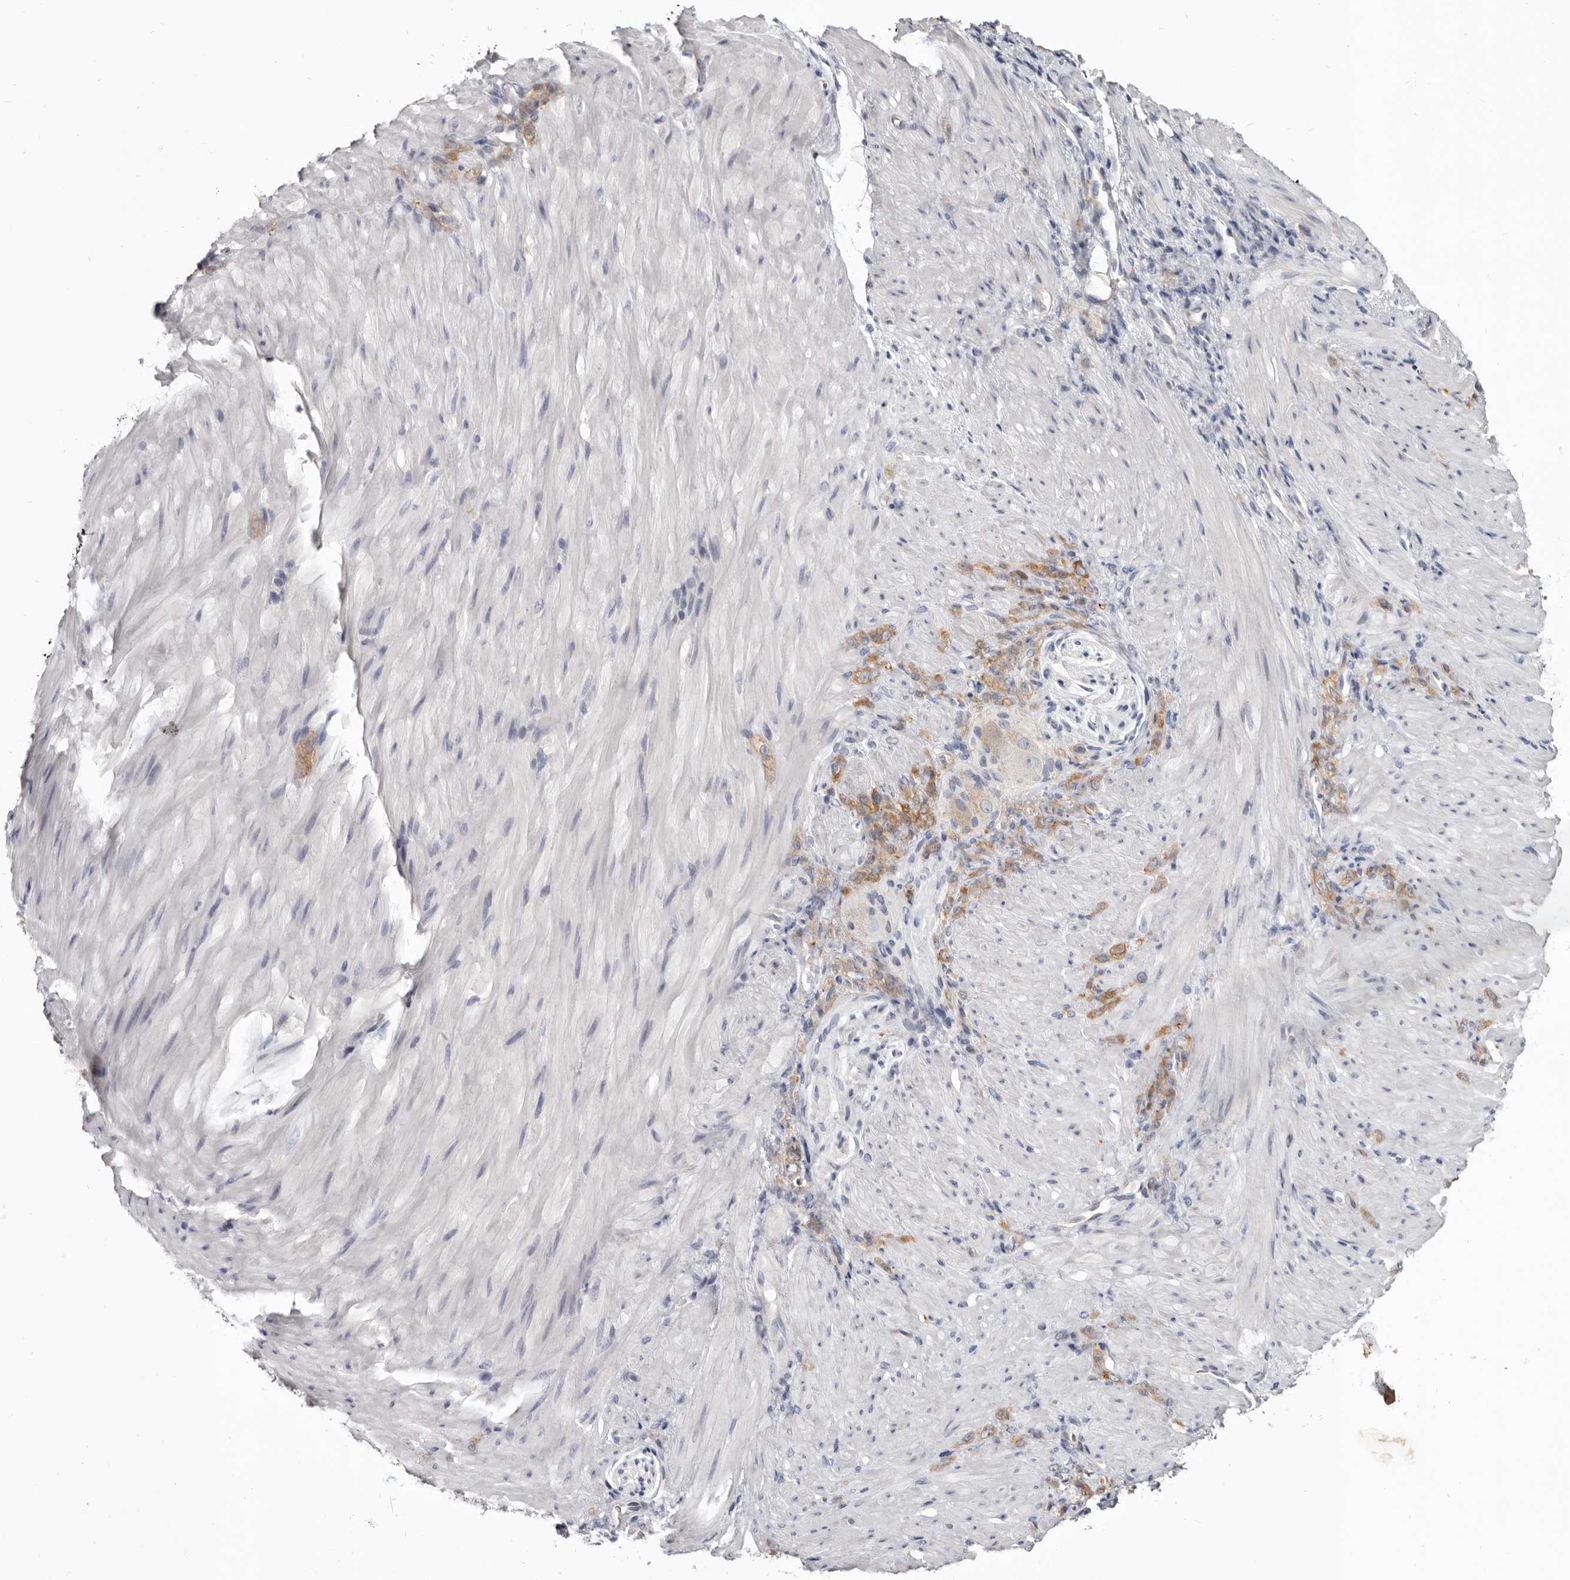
{"staining": {"intensity": "moderate", "quantity": ">75%", "location": "cytoplasmic/membranous"}, "tissue": "stomach cancer", "cell_type": "Tumor cells", "image_type": "cancer", "snomed": [{"axis": "morphology", "description": "Normal tissue, NOS"}, {"axis": "morphology", "description": "Adenocarcinoma, NOS"}, {"axis": "topography", "description": "Stomach"}], "caption": "DAB immunohistochemical staining of human stomach adenocarcinoma displays moderate cytoplasmic/membranous protein staining in about >75% of tumor cells.", "gene": "CGN", "patient": {"sex": "male", "age": 82}}